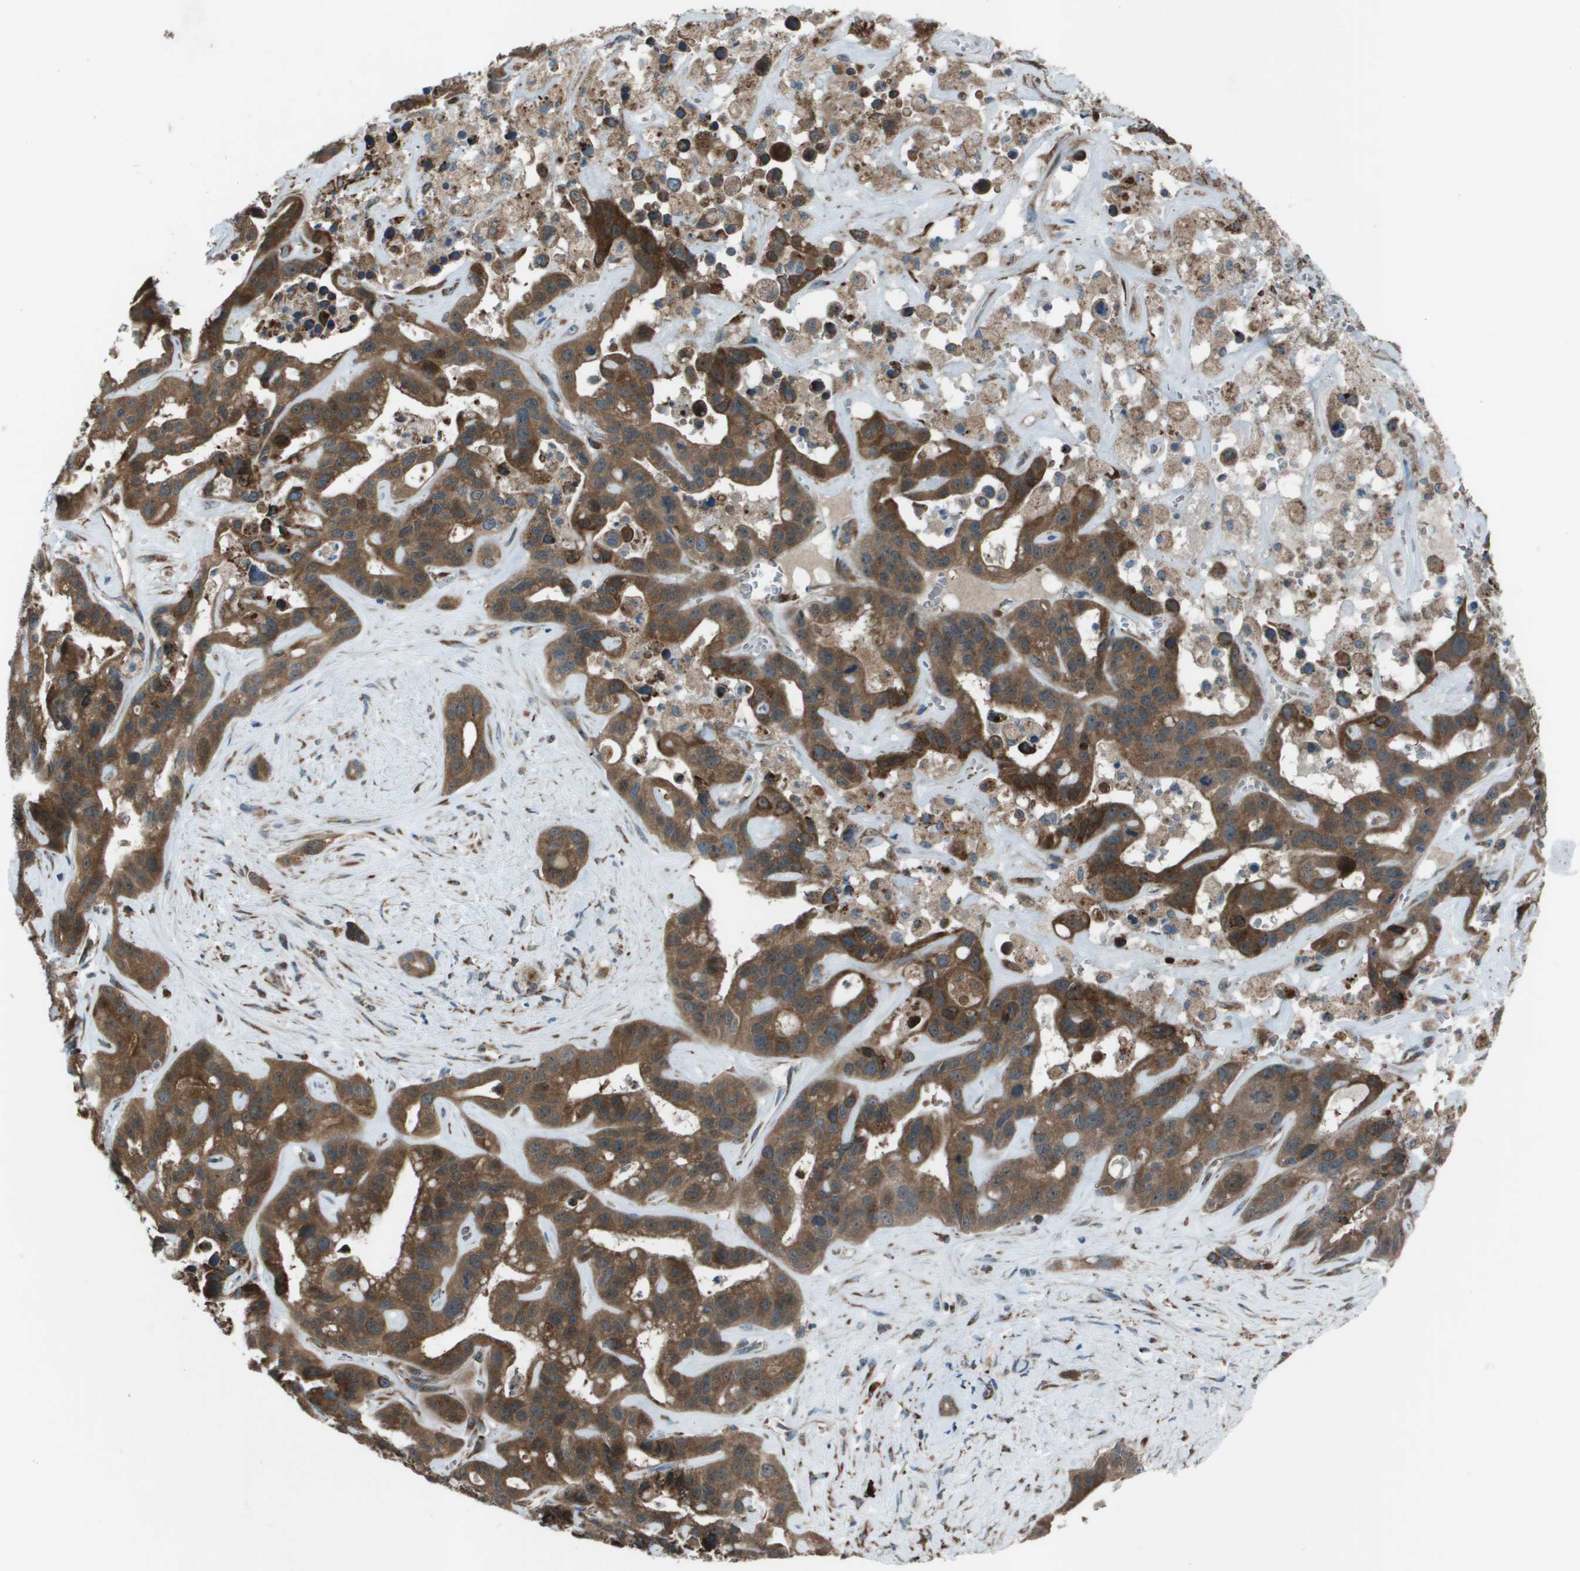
{"staining": {"intensity": "strong", "quantity": ">75%", "location": "cytoplasmic/membranous"}, "tissue": "liver cancer", "cell_type": "Tumor cells", "image_type": "cancer", "snomed": [{"axis": "morphology", "description": "Cholangiocarcinoma"}, {"axis": "topography", "description": "Liver"}], "caption": "Liver cholangiocarcinoma was stained to show a protein in brown. There is high levels of strong cytoplasmic/membranous expression in approximately >75% of tumor cells. (Stains: DAB (3,3'-diaminobenzidine) in brown, nuclei in blue, Microscopy: brightfield microscopy at high magnification).", "gene": "UTS2", "patient": {"sex": "female", "age": 65}}